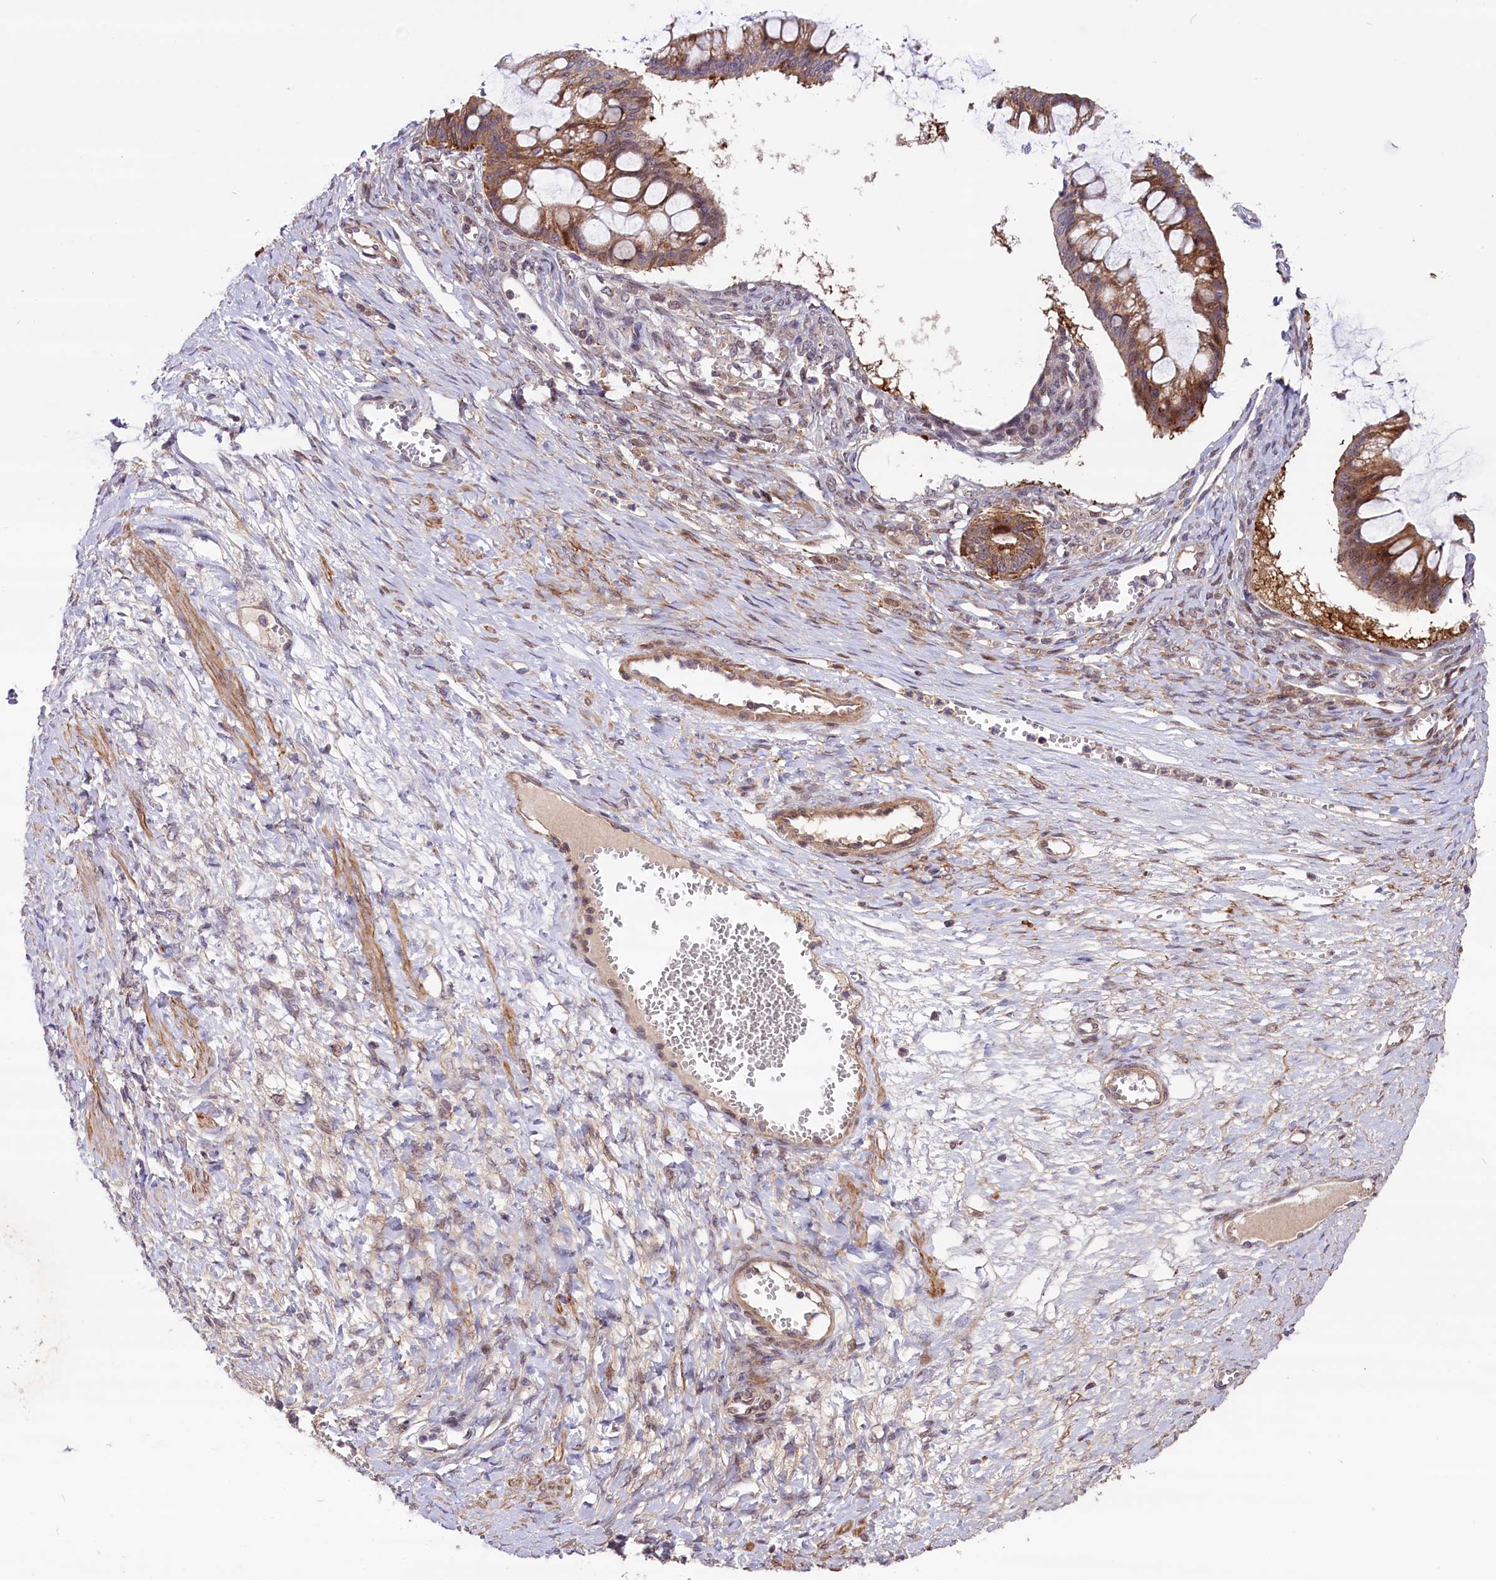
{"staining": {"intensity": "moderate", "quantity": ">75%", "location": "cytoplasmic/membranous,nuclear"}, "tissue": "ovarian cancer", "cell_type": "Tumor cells", "image_type": "cancer", "snomed": [{"axis": "morphology", "description": "Cystadenocarcinoma, mucinous, NOS"}, {"axis": "topography", "description": "Ovary"}], "caption": "Immunohistochemical staining of ovarian mucinous cystadenocarcinoma displays medium levels of moderate cytoplasmic/membranous and nuclear positivity in approximately >75% of tumor cells.", "gene": "HDAC5", "patient": {"sex": "female", "age": 73}}